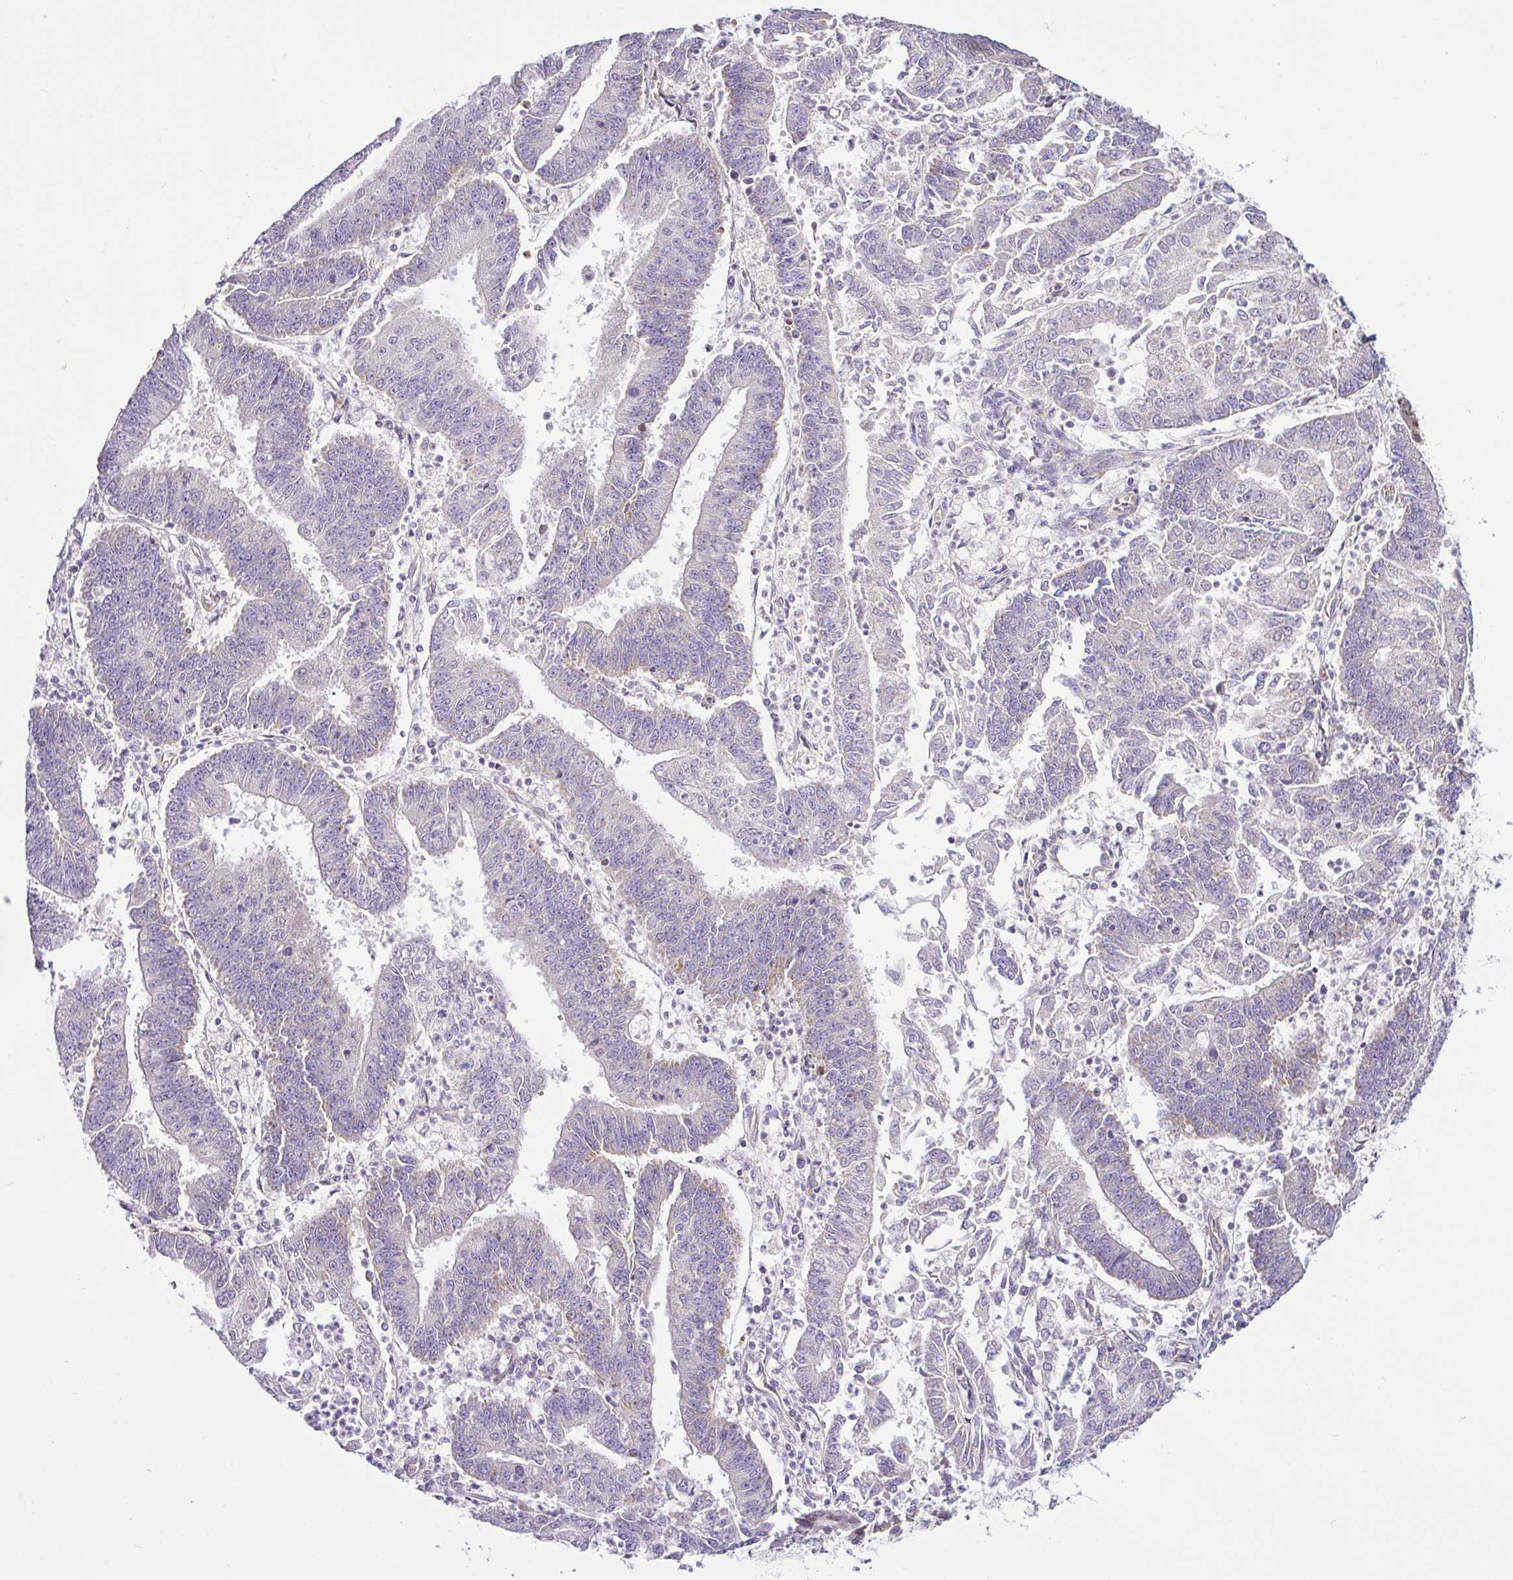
{"staining": {"intensity": "negative", "quantity": "none", "location": "none"}, "tissue": "endometrial cancer", "cell_type": "Tumor cells", "image_type": "cancer", "snomed": [{"axis": "morphology", "description": "Adenocarcinoma, NOS"}, {"axis": "topography", "description": "Endometrium"}], "caption": "Image shows no significant protein staining in tumor cells of endometrial cancer. (Brightfield microscopy of DAB immunohistochemistry (IHC) at high magnification).", "gene": "NDUFB2", "patient": {"sex": "female", "age": 73}}